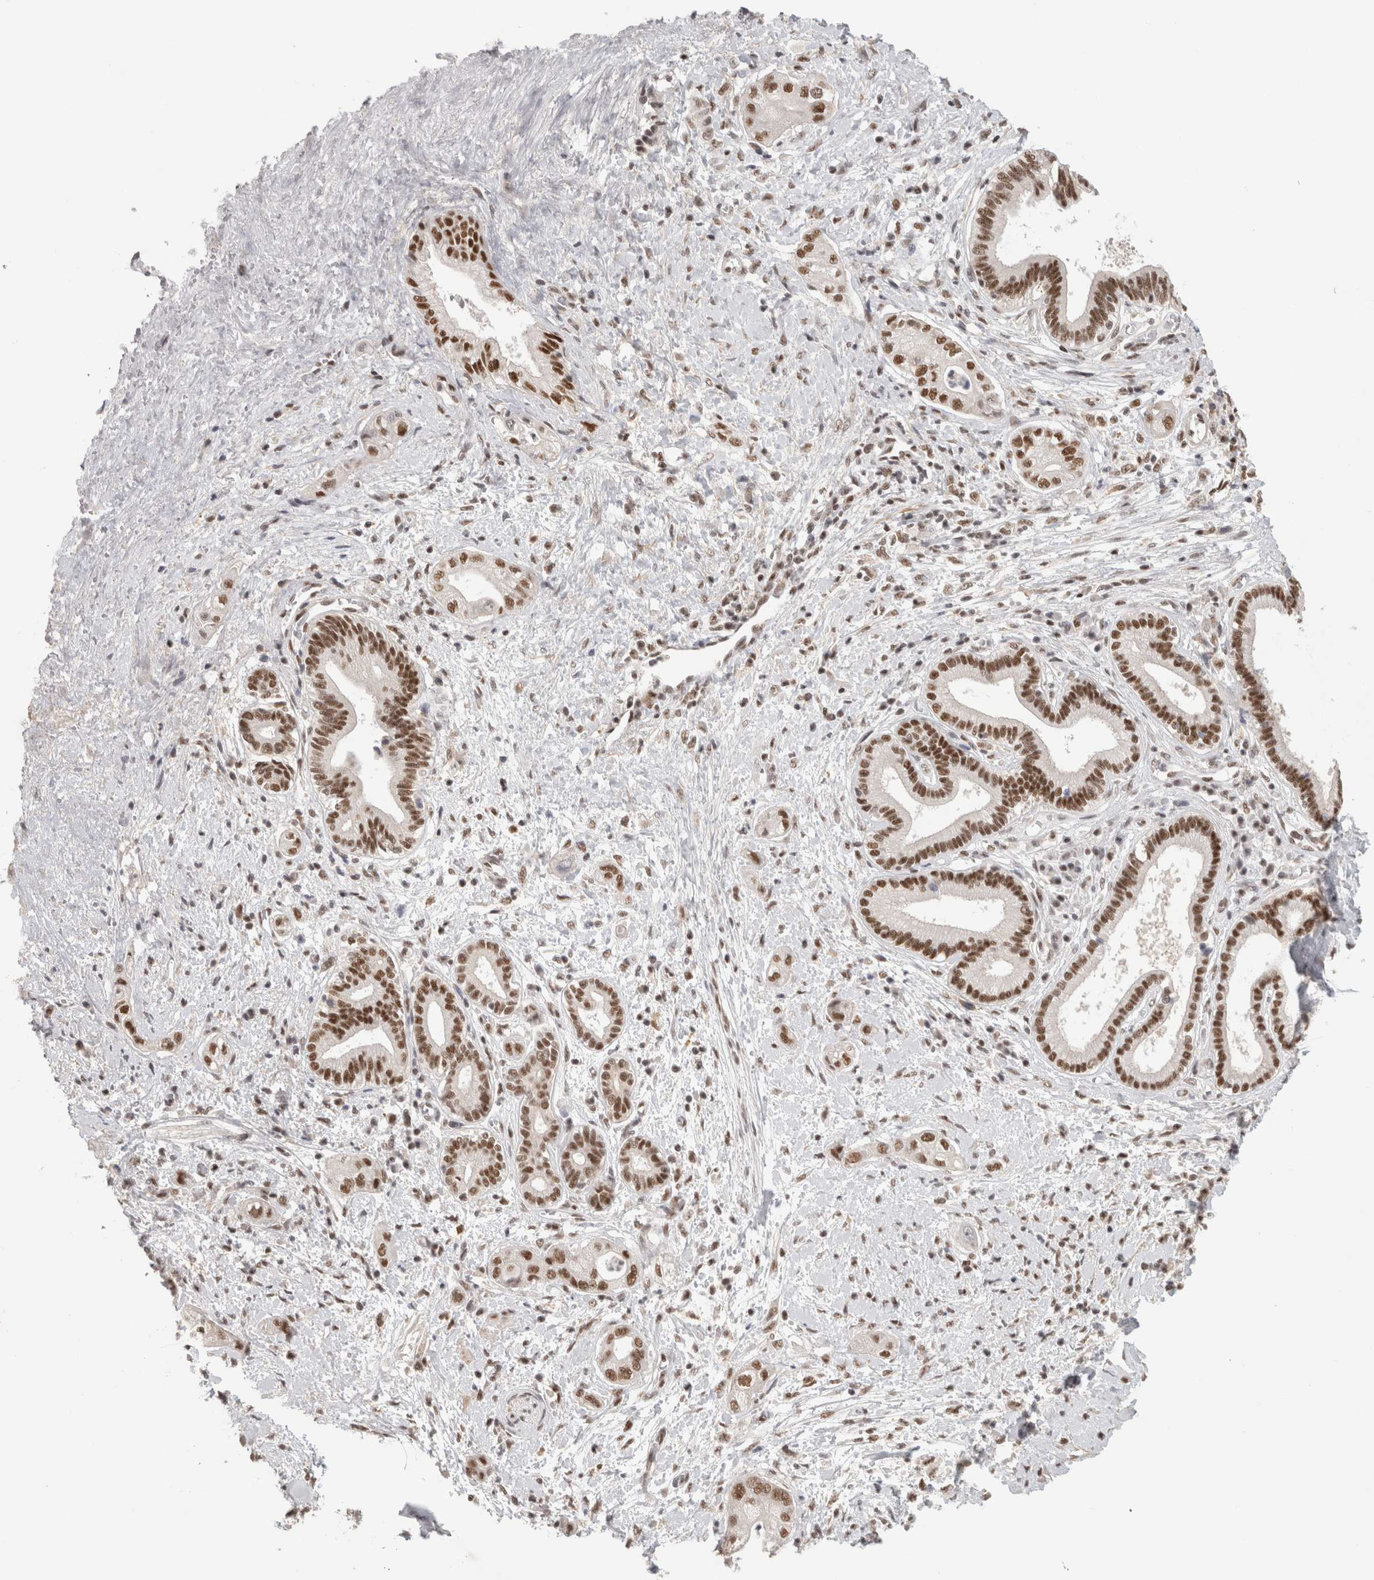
{"staining": {"intensity": "strong", "quantity": ">75%", "location": "nuclear"}, "tissue": "pancreatic cancer", "cell_type": "Tumor cells", "image_type": "cancer", "snomed": [{"axis": "morphology", "description": "Adenocarcinoma, NOS"}, {"axis": "topography", "description": "Pancreas"}], "caption": "This image shows immunohistochemistry (IHC) staining of pancreatic cancer, with high strong nuclear expression in approximately >75% of tumor cells.", "gene": "ZNF830", "patient": {"sex": "male", "age": 58}}